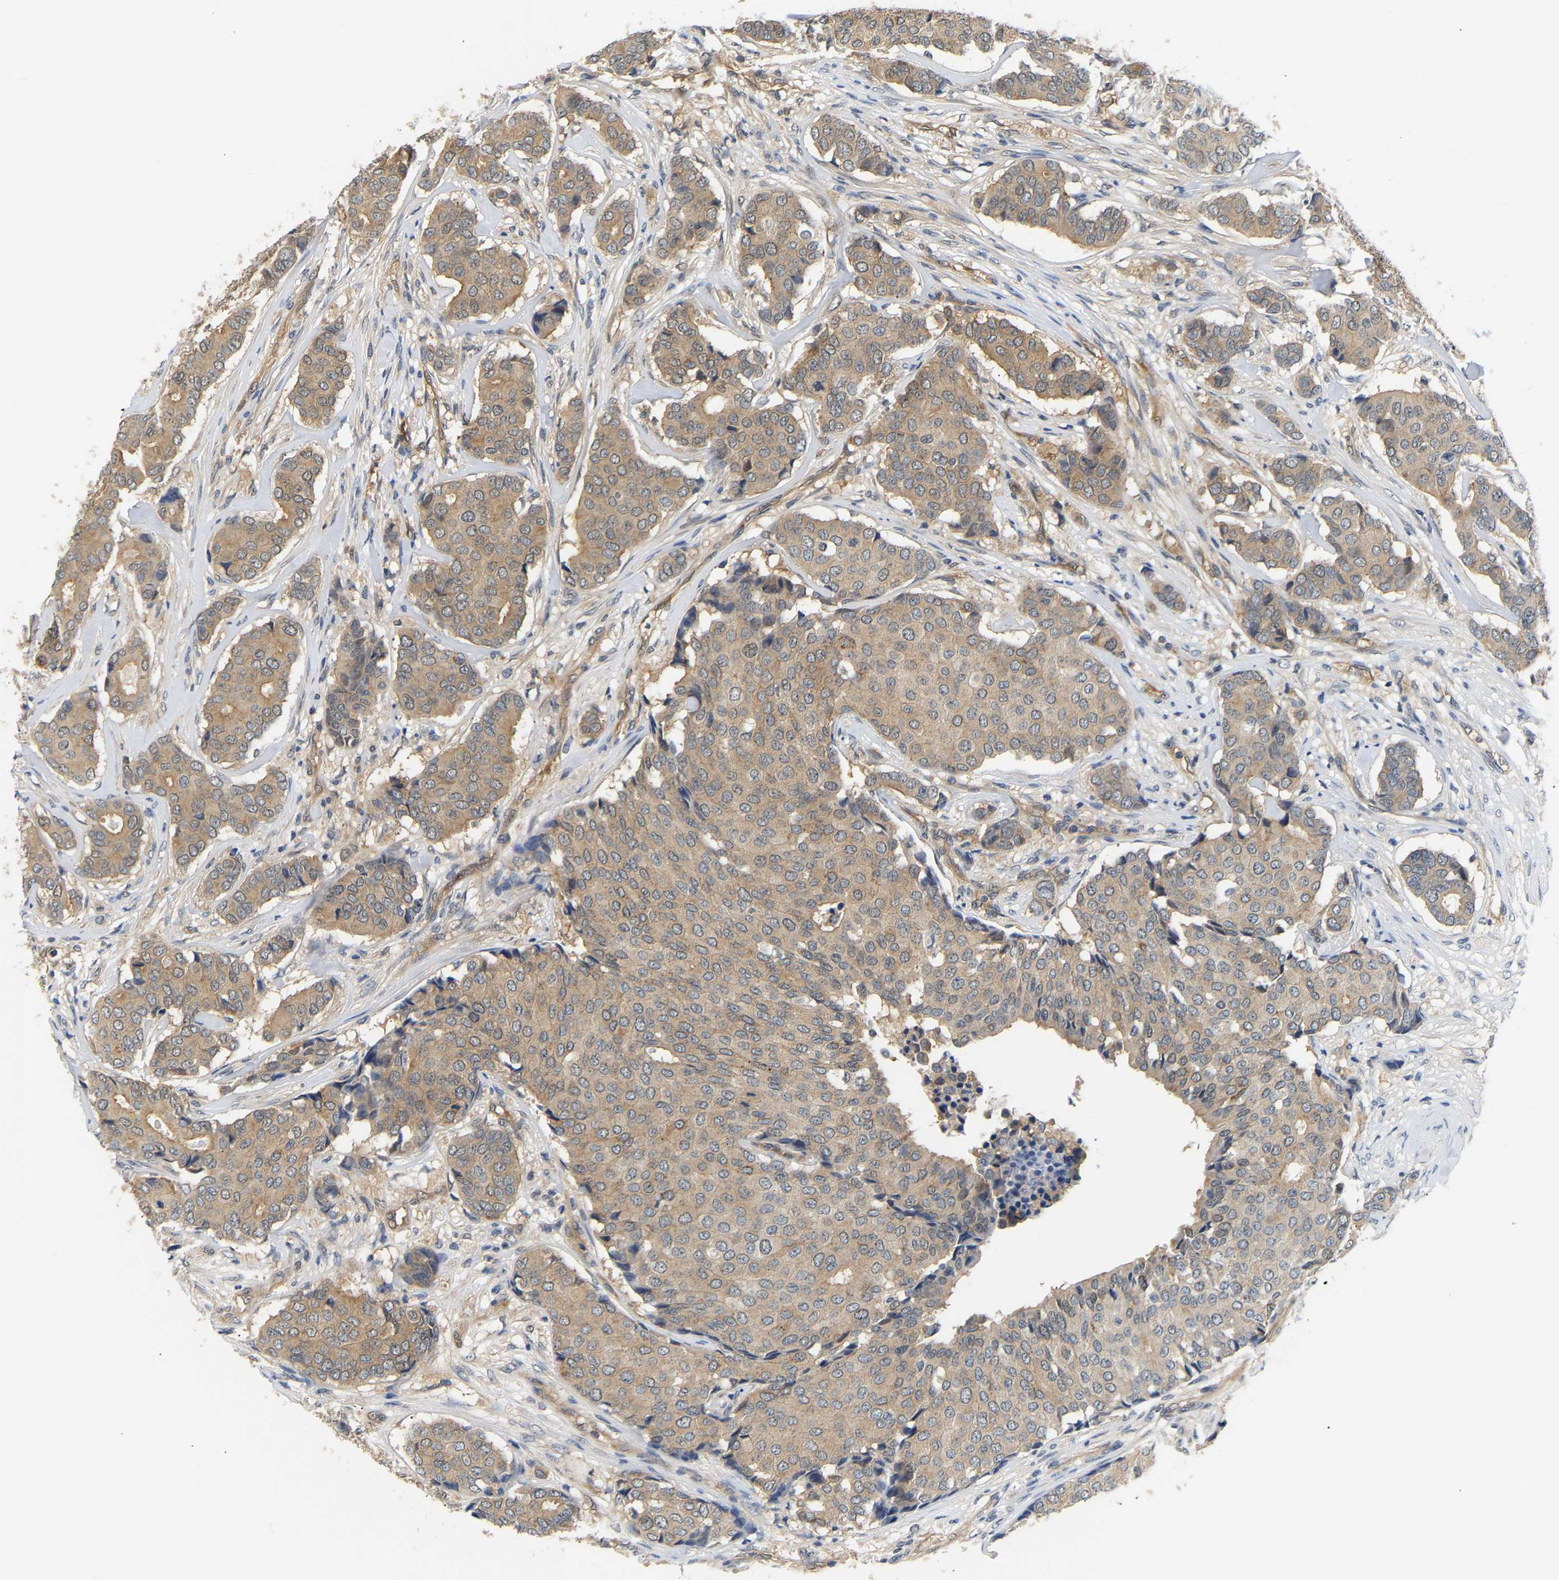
{"staining": {"intensity": "moderate", "quantity": ">75%", "location": "cytoplasmic/membranous"}, "tissue": "breast cancer", "cell_type": "Tumor cells", "image_type": "cancer", "snomed": [{"axis": "morphology", "description": "Duct carcinoma"}, {"axis": "topography", "description": "Breast"}], "caption": "IHC of human breast cancer shows medium levels of moderate cytoplasmic/membranous expression in about >75% of tumor cells.", "gene": "ARHGEF12", "patient": {"sex": "female", "age": 75}}